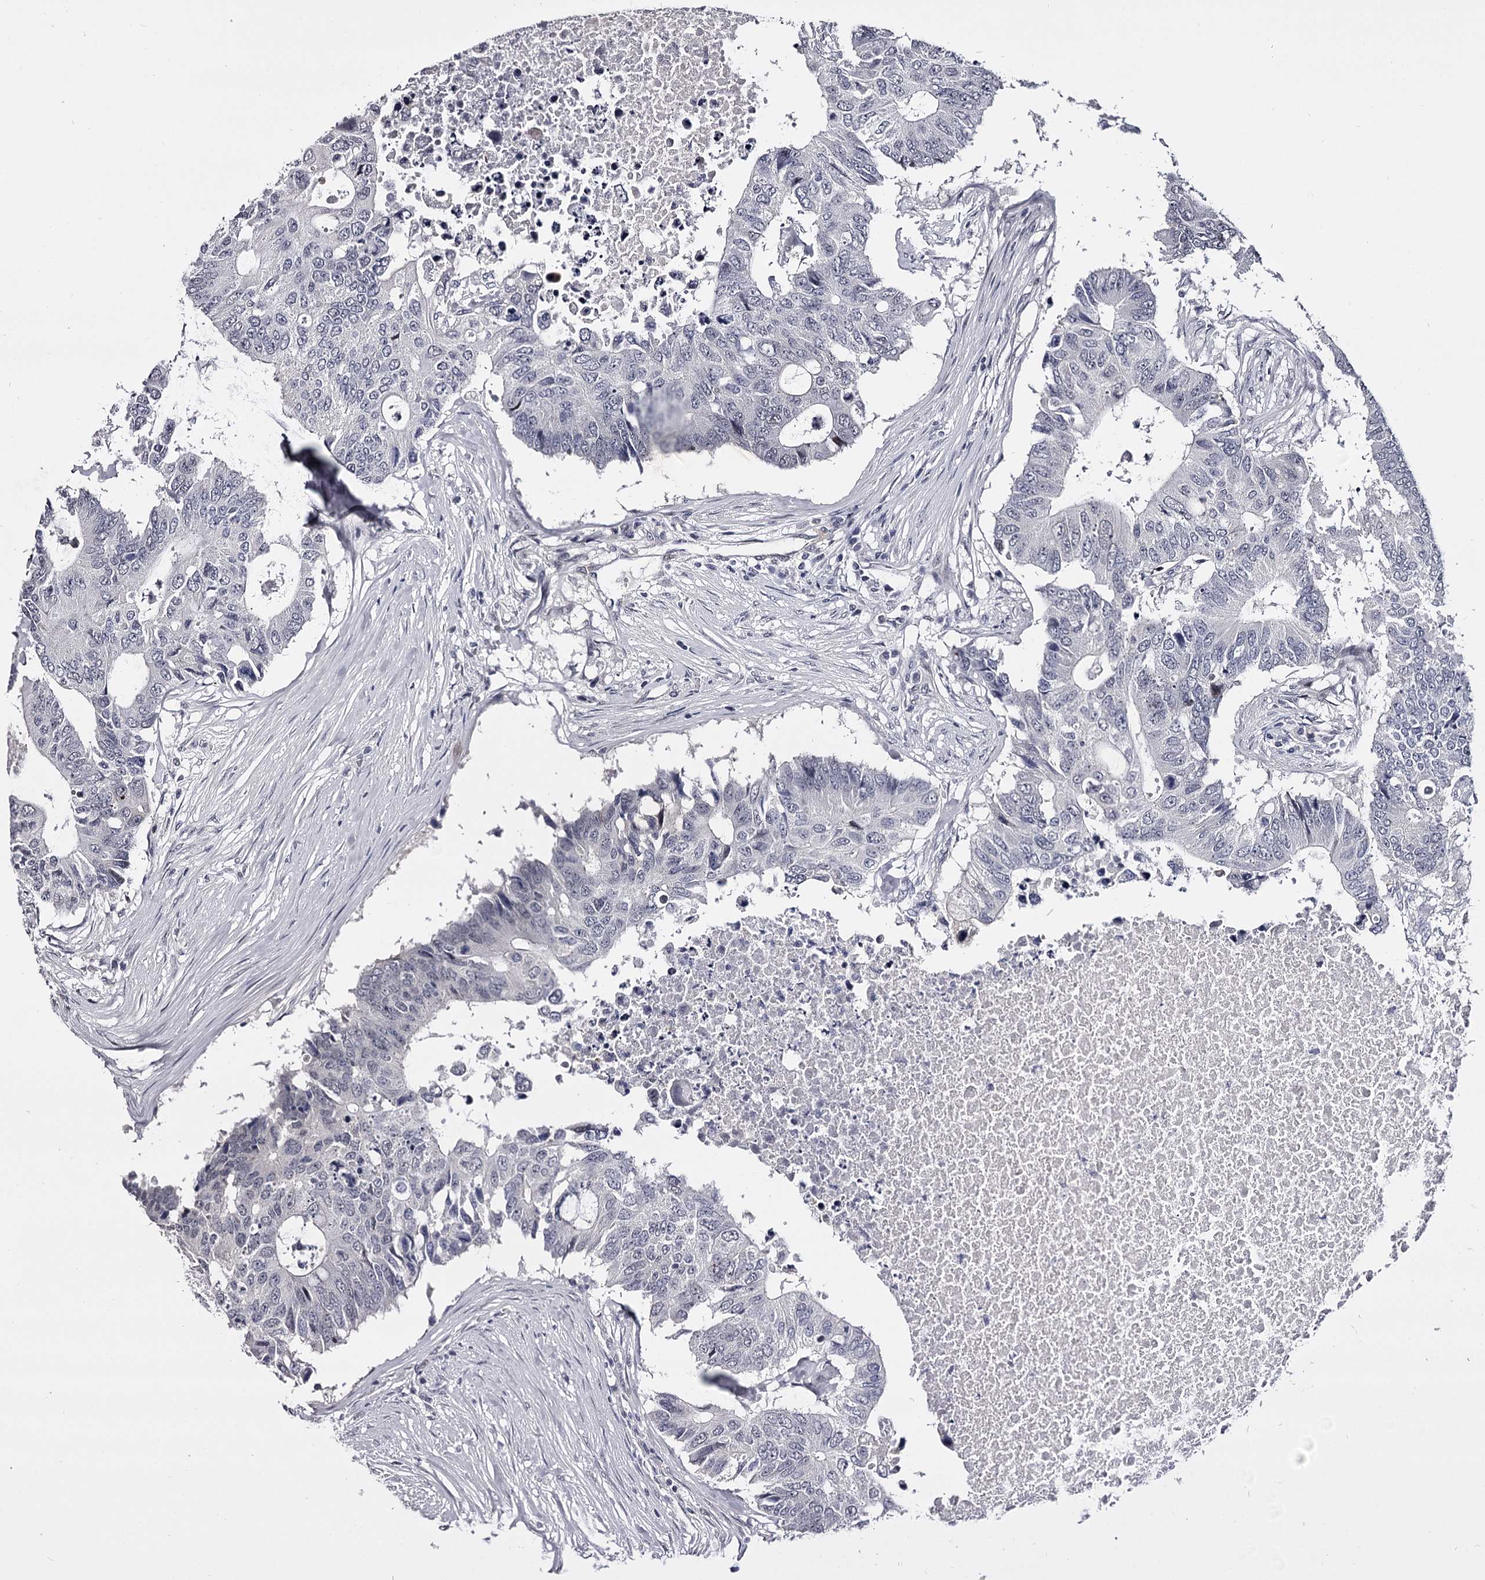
{"staining": {"intensity": "negative", "quantity": "none", "location": "none"}, "tissue": "colorectal cancer", "cell_type": "Tumor cells", "image_type": "cancer", "snomed": [{"axis": "morphology", "description": "Adenocarcinoma, NOS"}, {"axis": "topography", "description": "Colon"}], "caption": "The IHC histopathology image has no significant staining in tumor cells of colorectal cancer (adenocarcinoma) tissue.", "gene": "OVOL2", "patient": {"sex": "male", "age": 71}}